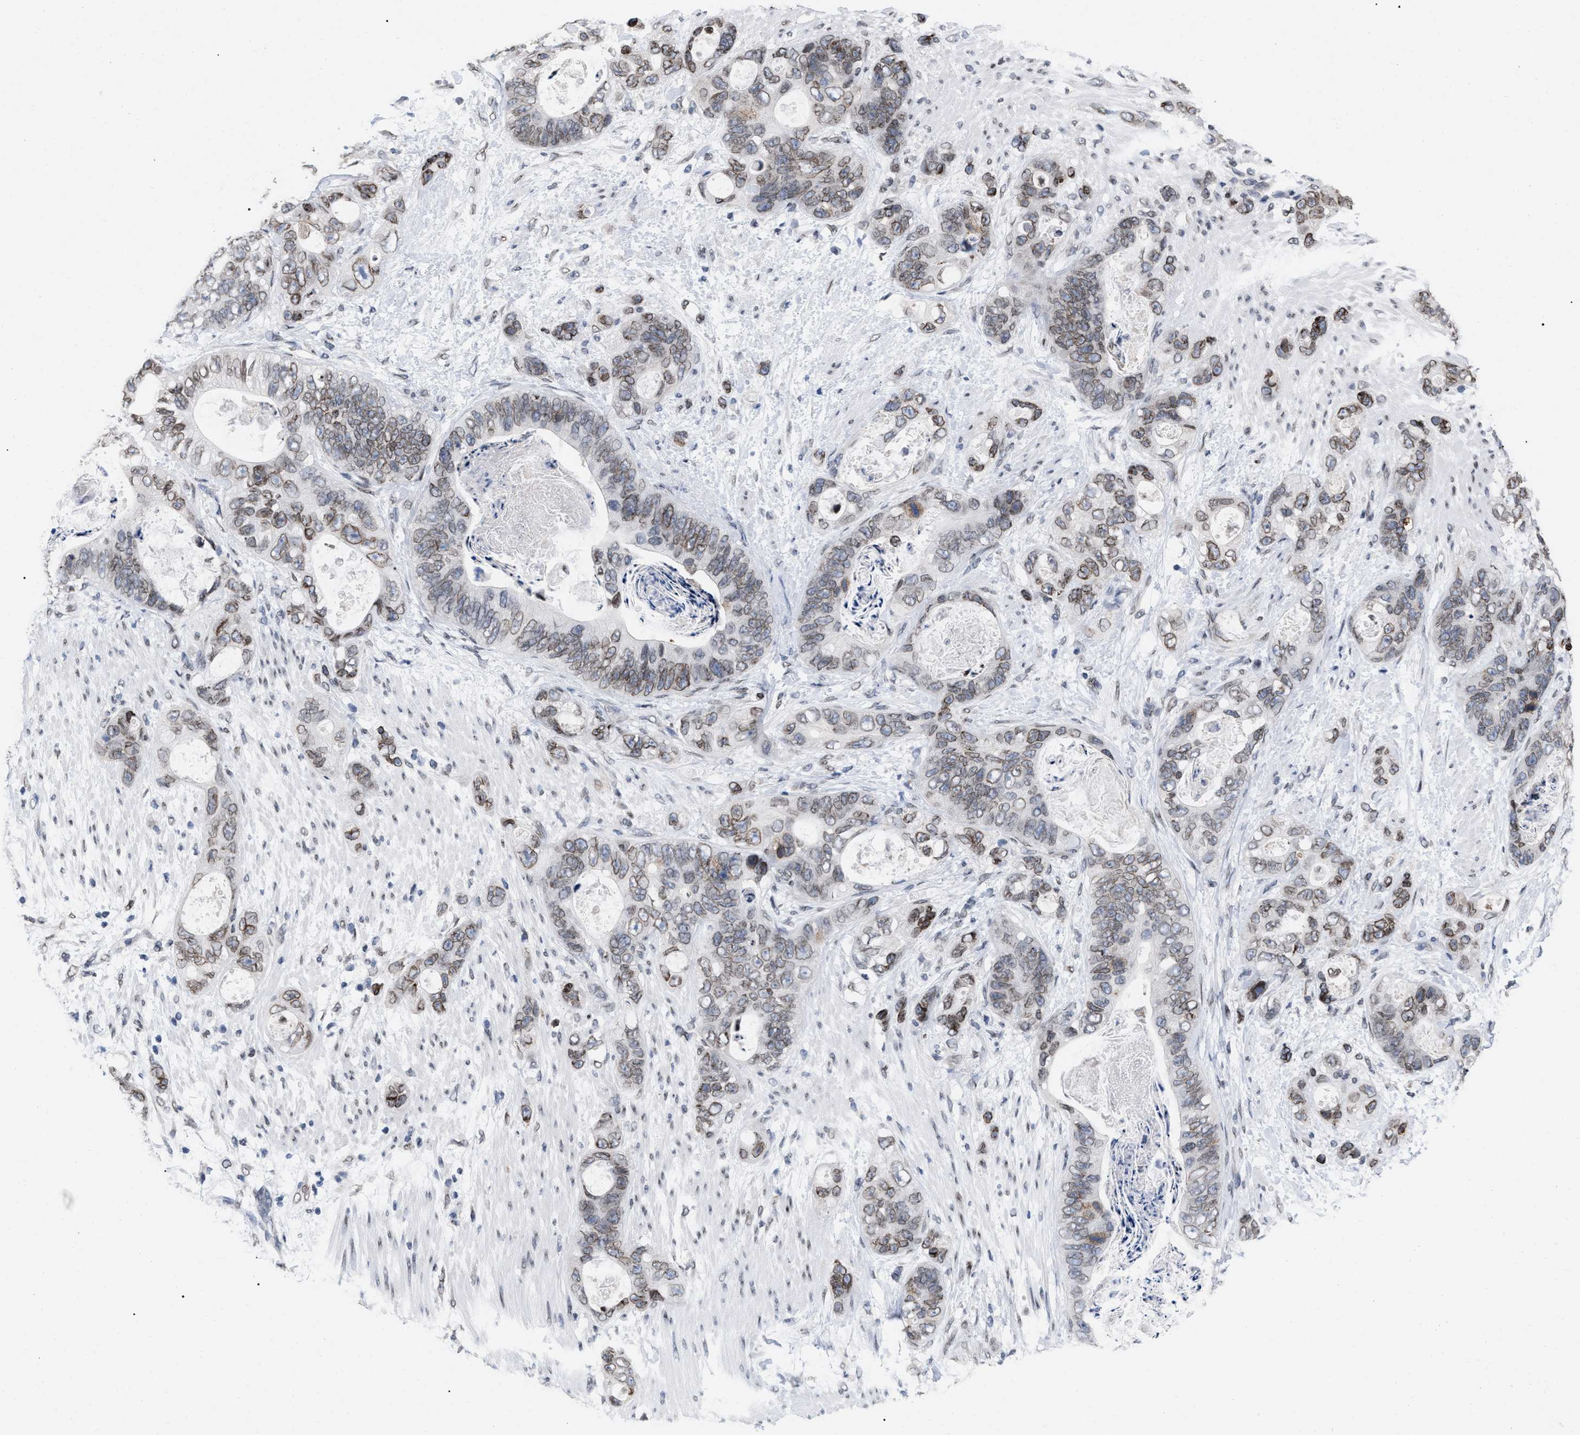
{"staining": {"intensity": "moderate", "quantity": ">75%", "location": "cytoplasmic/membranous,nuclear"}, "tissue": "stomach cancer", "cell_type": "Tumor cells", "image_type": "cancer", "snomed": [{"axis": "morphology", "description": "Normal tissue, NOS"}, {"axis": "morphology", "description": "Adenocarcinoma, NOS"}, {"axis": "topography", "description": "Stomach"}], "caption": "Immunohistochemistry (IHC) of stomach adenocarcinoma reveals medium levels of moderate cytoplasmic/membranous and nuclear positivity in approximately >75% of tumor cells.", "gene": "TPR", "patient": {"sex": "female", "age": 89}}